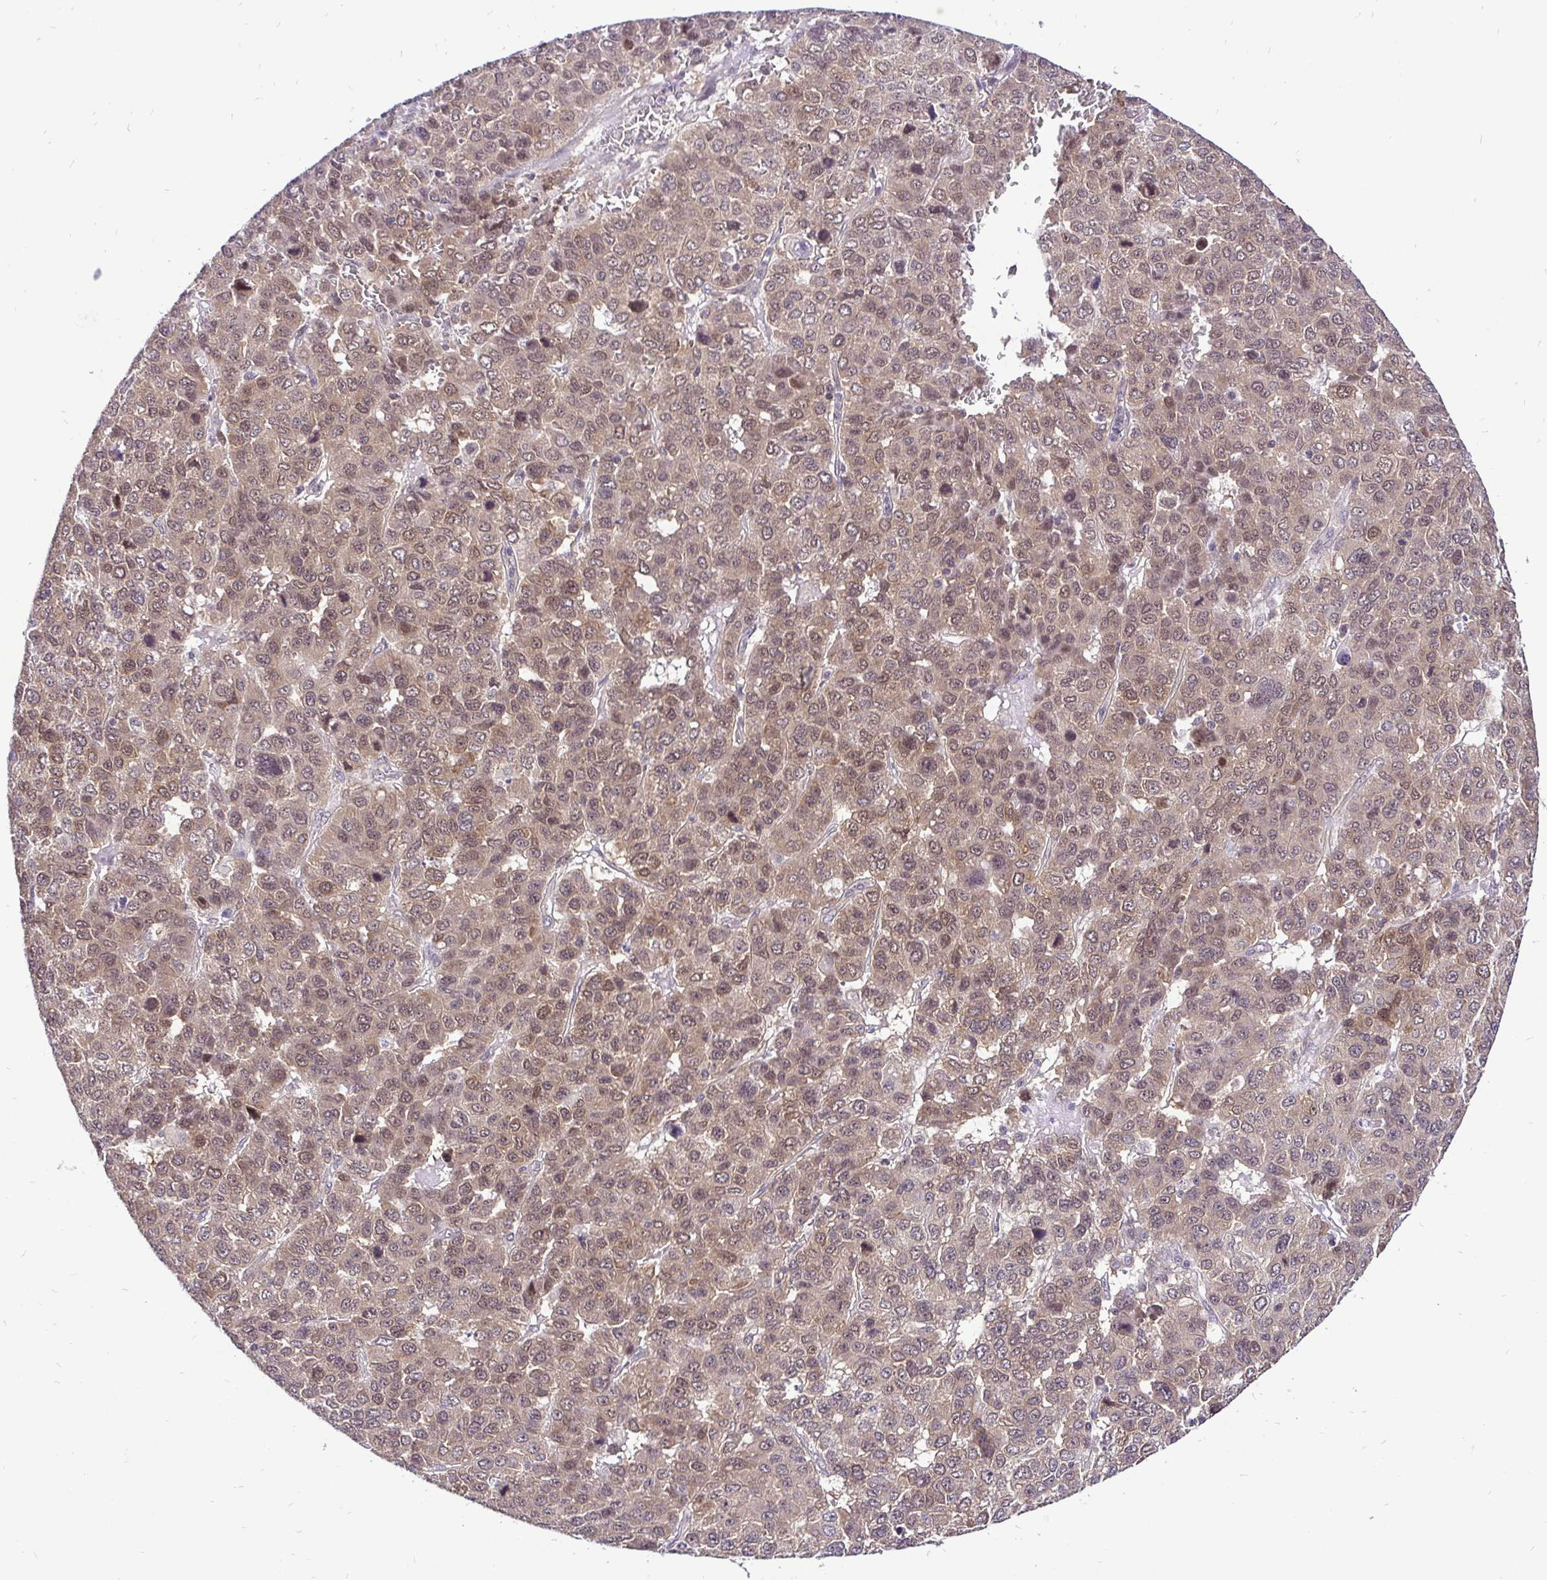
{"staining": {"intensity": "moderate", "quantity": ">75%", "location": "cytoplasmic/membranous,nuclear"}, "tissue": "liver cancer", "cell_type": "Tumor cells", "image_type": "cancer", "snomed": [{"axis": "morphology", "description": "Carcinoma, Hepatocellular, NOS"}, {"axis": "topography", "description": "Liver"}], "caption": "Immunohistochemistry (IHC) photomicrograph of liver cancer (hepatocellular carcinoma) stained for a protein (brown), which displays medium levels of moderate cytoplasmic/membranous and nuclear staining in about >75% of tumor cells.", "gene": "UBE2M", "patient": {"sex": "male", "age": 69}}